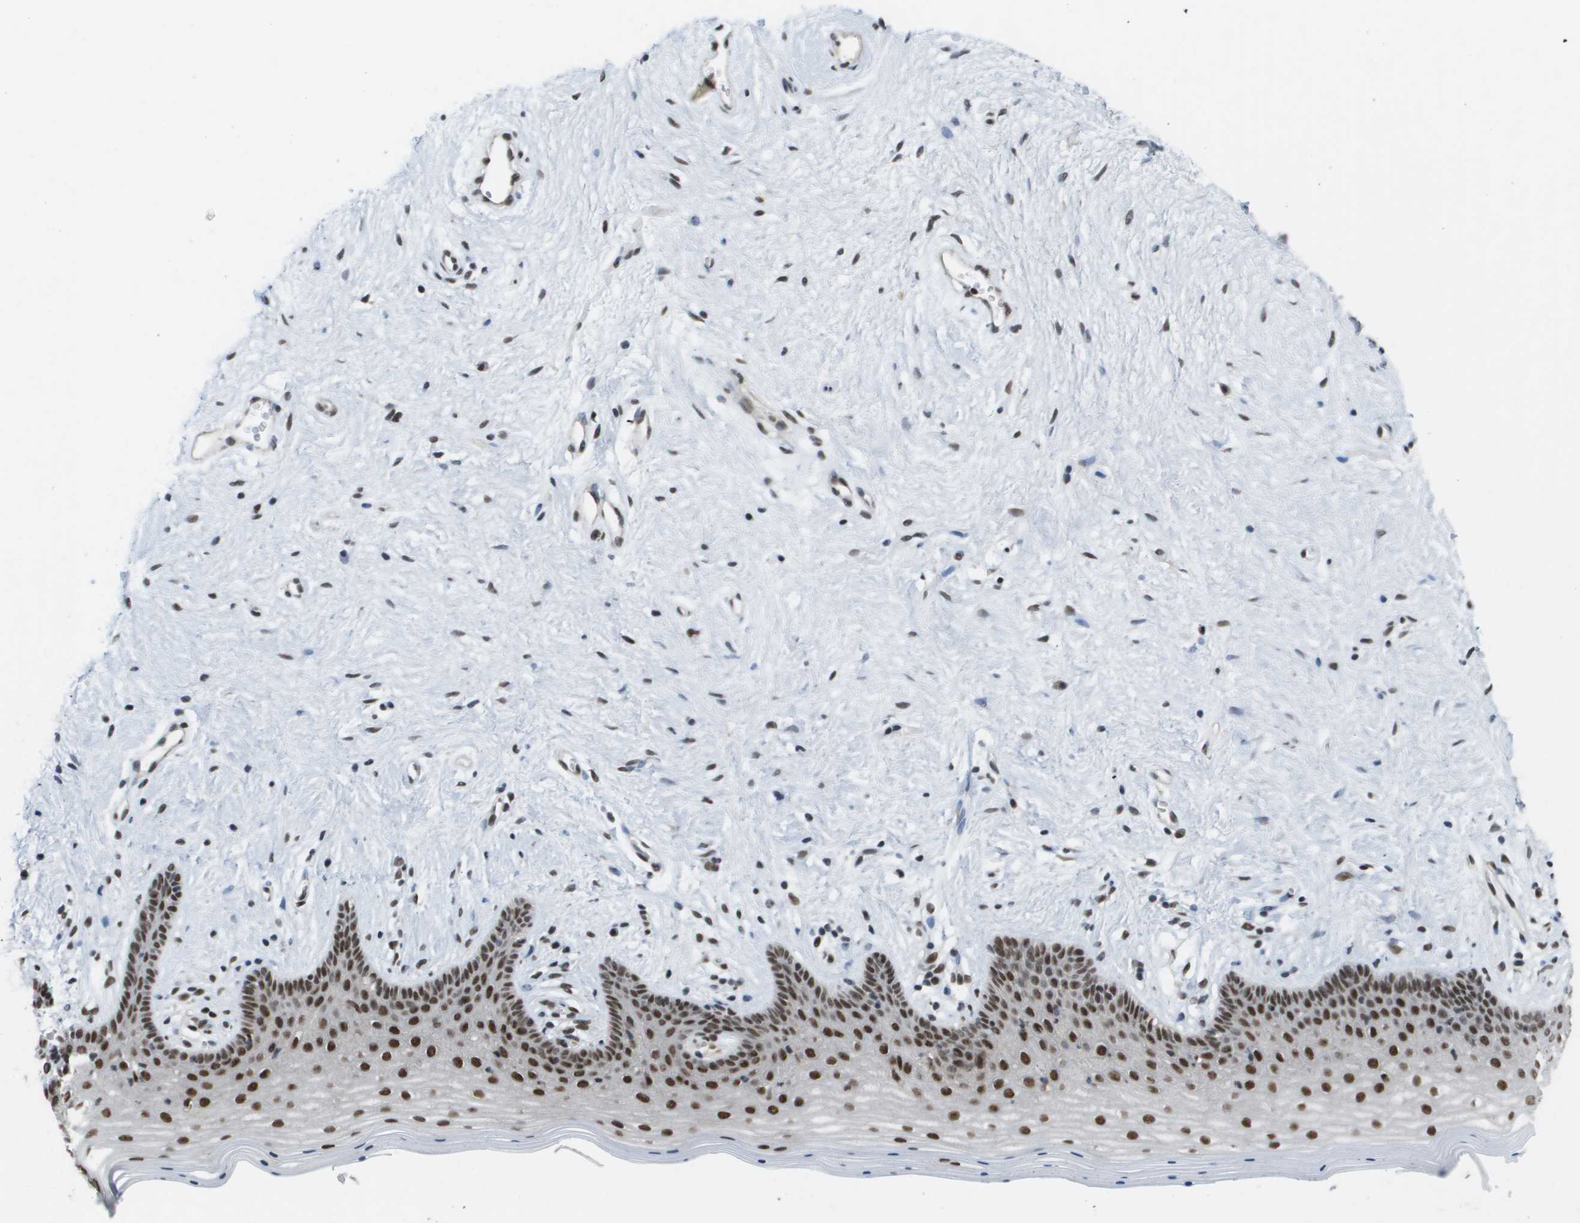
{"staining": {"intensity": "moderate", "quantity": ">75%", "location": "nuclear"}, "tissue": "vagina", "cell_type": "Squamous epithelial cells", "image_type": "normal", "snomed": [{"axis": "morphology", "description": "Normal tissue, NOS"}, {"axis": "topography", "description": "Vagina"}], "caption": "Immunohistochemical staining of unremarkable vagina reveals medium levels of moderate nuclear staining in approximately >75% of squamous epithelial cells.", "gene": "CDT1", "patient": {"sex": "female", "age": 44}}